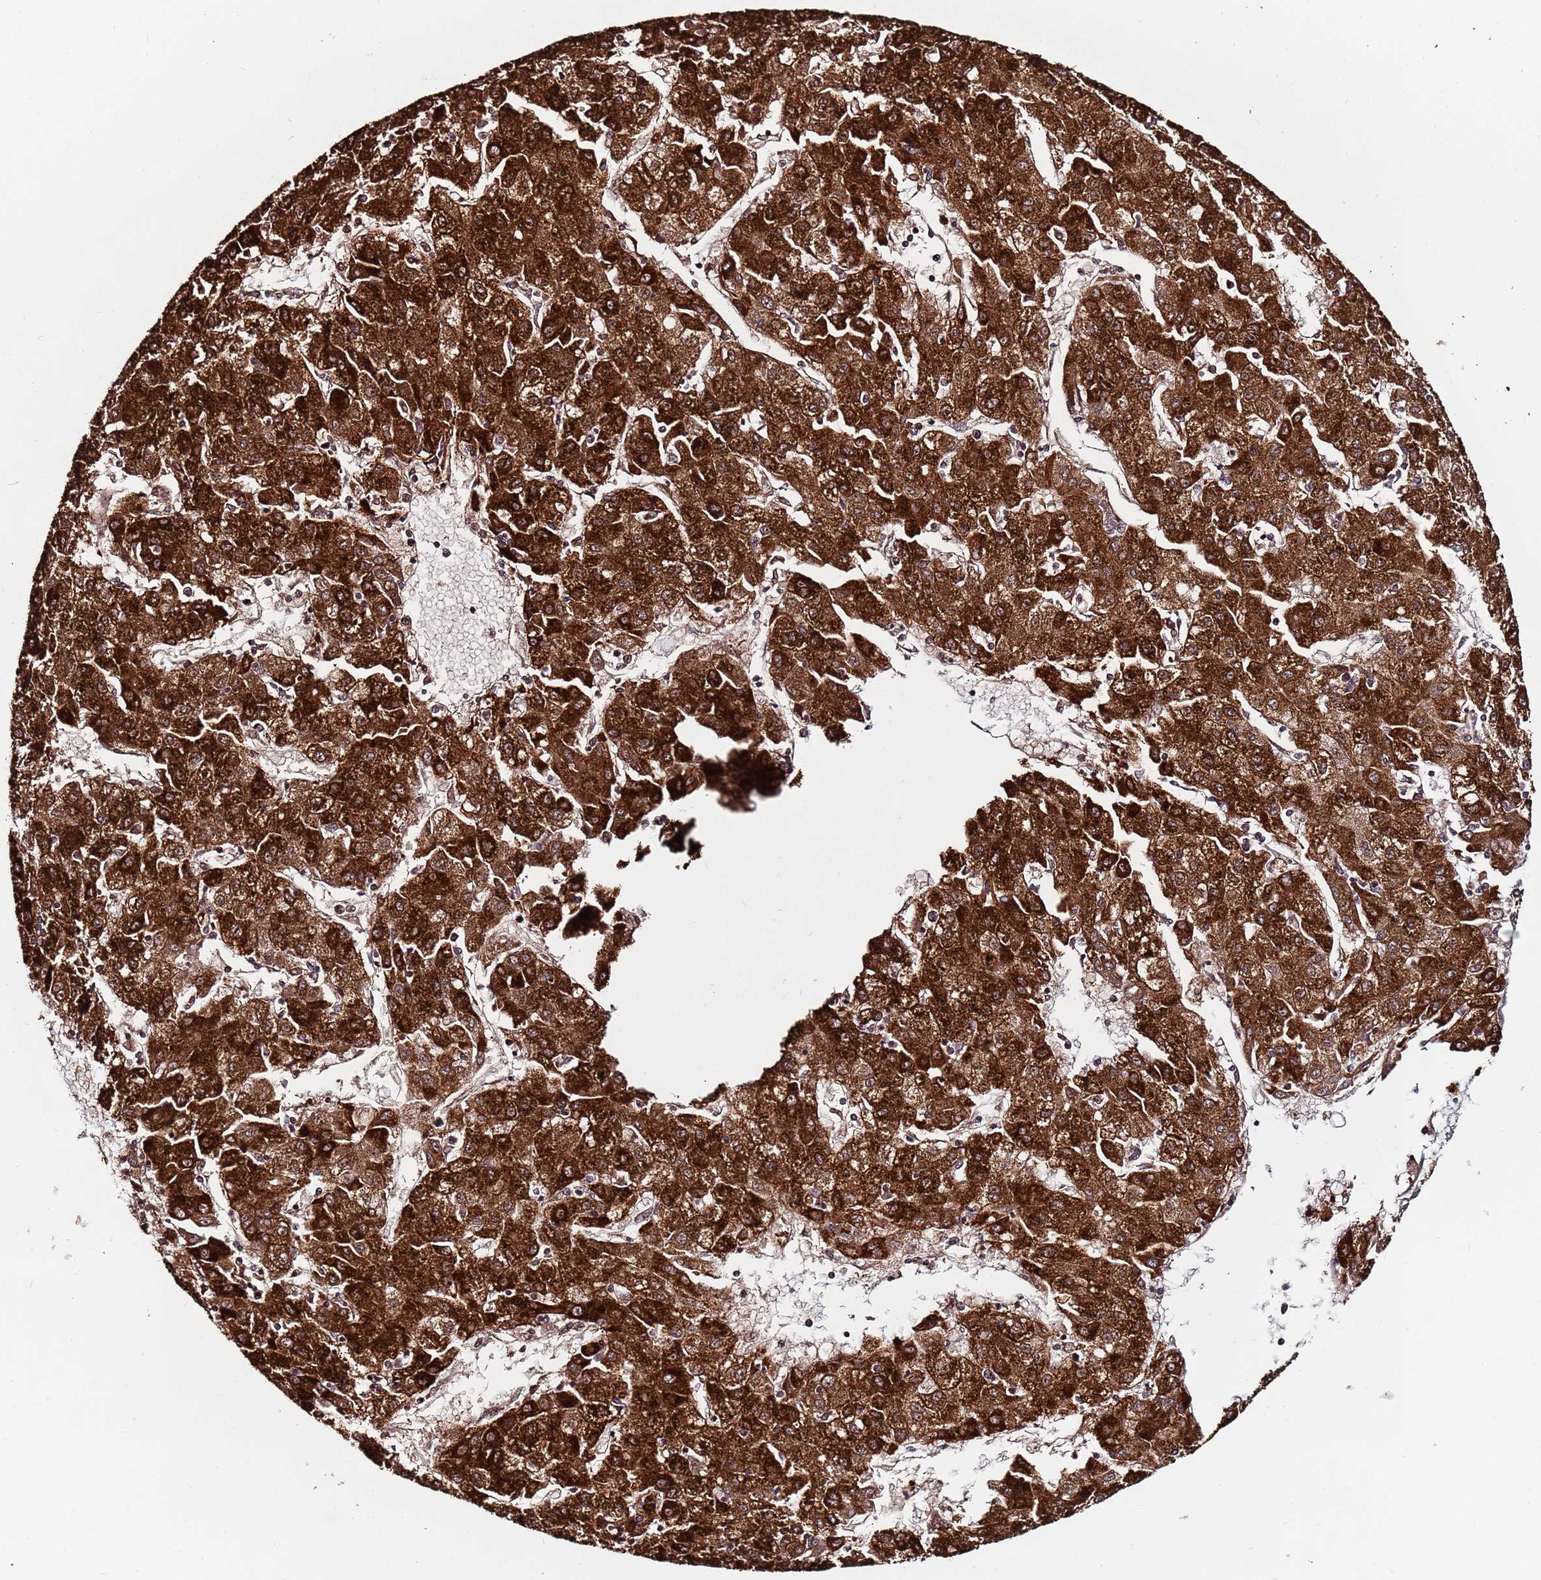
{"staining": {"intensity": "strong", "quantity": ">75%", "location": "cytoplasmic/membranous,nuclear"}, "tissue": "liver cancer", "cell_type": "Tumor cells", "image_type": "cancer", "snomed": [{"axis": "morphology", "description": "Carcinoma, Hepatocellular, NOS"}, {"axis": "topography", "description": "Liver"}], "caption": "Liver hepatocellular carcinoma stained with DAB IHC reveals high levels of strong cytoplasmic/membranous and nuclear staining in about >75% of tumor cells. Using DAB (3,3'-diaminobenzidine) (brown) and hematoxylin (blue) stains, captured at high magnification using brightfield microscopy.", "gene": "PPM1H", "patient": {"sex": "male", "age": 72}}